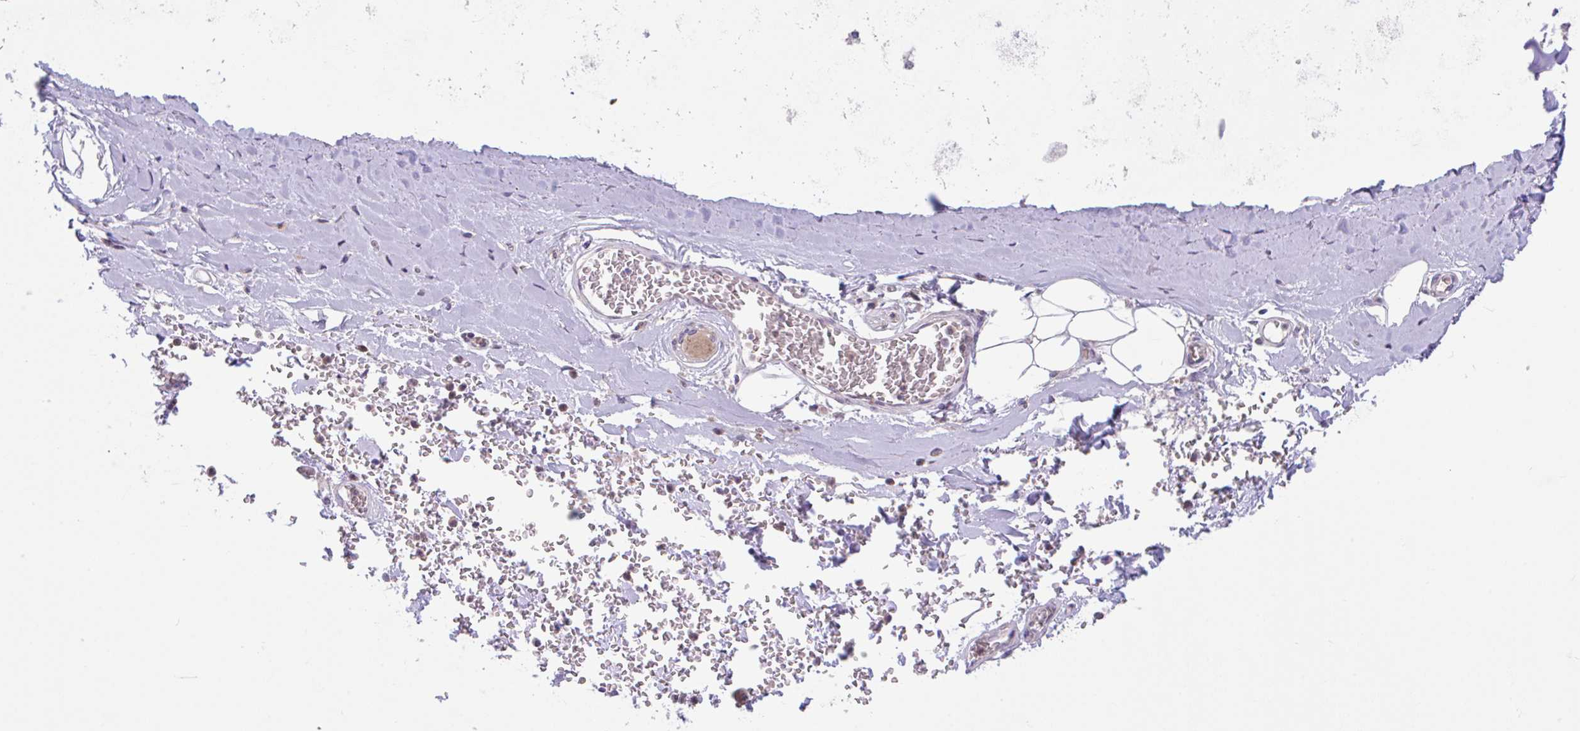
{"staining": {"intensity": "negative", "quantity": "none", "location": "none"}, "tissue": "adipose tissue", "cell_type": "Adipocytes", "image_type": "normal", "snomed": [{"axis": "morphology", "description": "Normal tissue, NOS"}, {"axis": "morphology", "description": "Degeneration, NOS"}, {"axis": "topography", "description": "Cartilage tissue"}, {"axis": "topography", "description": "Lung"}], "caption": "Immunohistochemical staining of unremarkable adipose tissue displays no significant expression in adipocytes. Nuclei are stained in blue.", "gene": "RALBP1", "patient": {"sex": "female", "age": 61}}